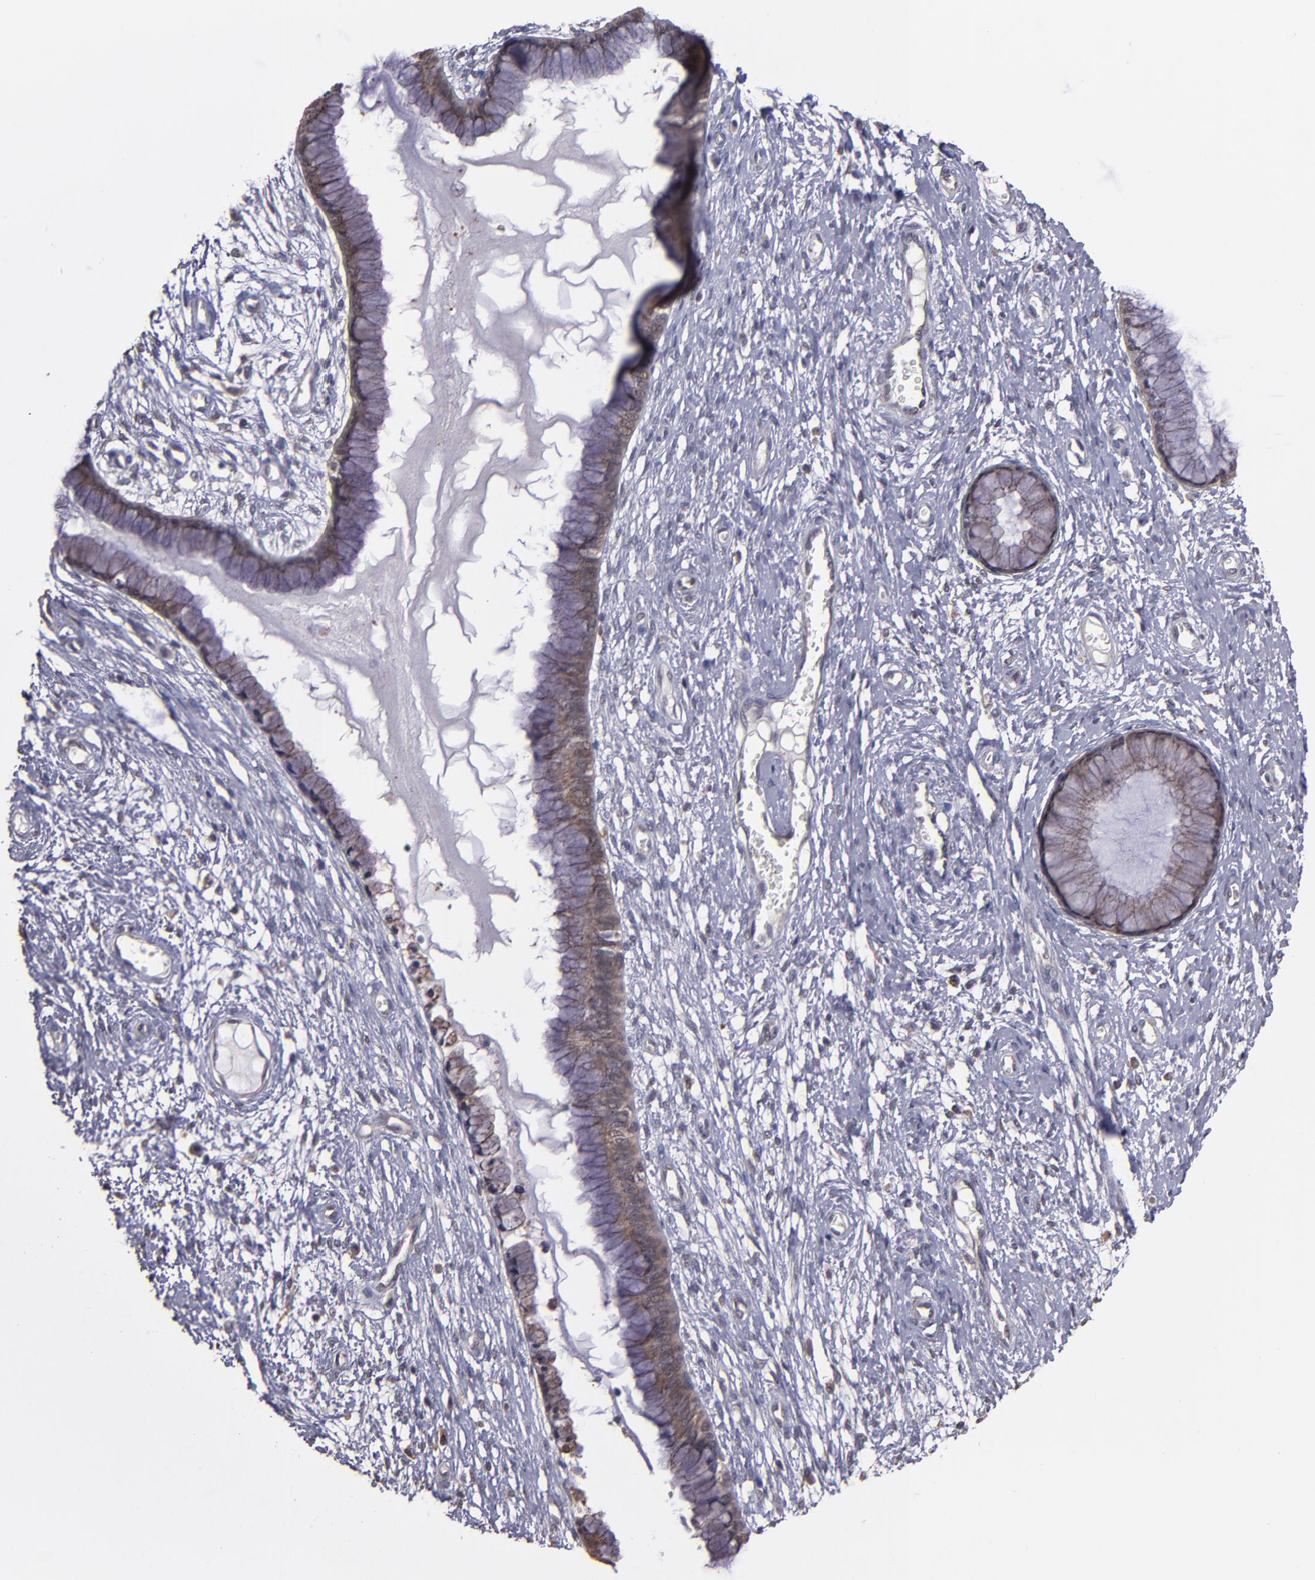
{"staining": {"intensity": "weak", "quantity": ">75%", "location": "cytoplasmic/membranous"}, "tissue": "cervix", "cell_type": "Glandular cells", "image_type": "normal", "snomed": [{"axis": "morphology", "description": "Normal tissue, NOS"}, {"axis": "topography", "description": "Cervix"}], "caption": "This photomicrograph displays immunohistochemistry (IHC) staining of normal human cervix, with low weak cytoplasmic/membranous positivity in approximately >75% of glandular cells.", "gene": "SIPA1L1", "patient": {"sex": "female", "age": 55}}